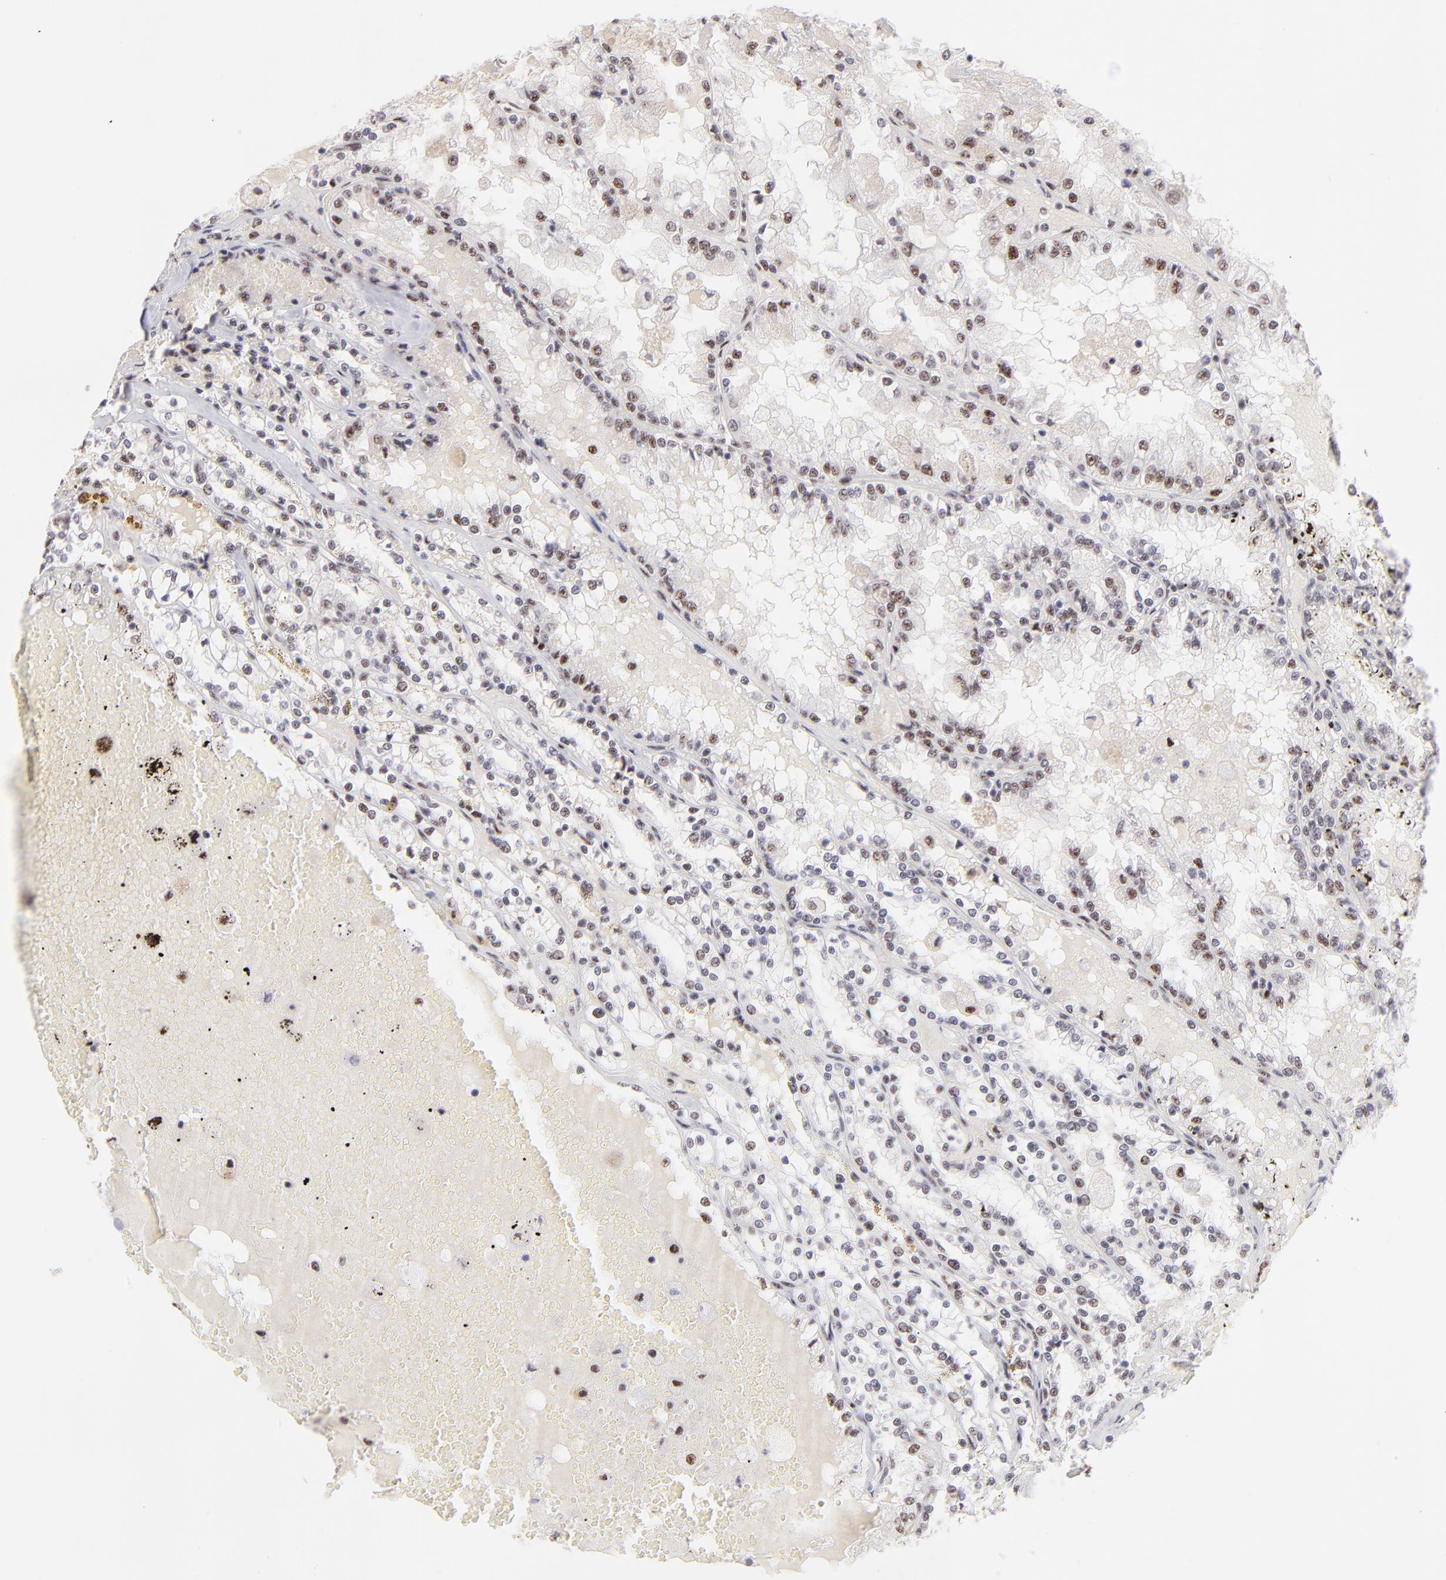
{"staining": {"intensity": "moderate", "quantity": "25%-75%", "location": "nuclear"}, "tissue": "renal cancer", "cell_type": "Tumor cells", "image_type": "cancer", "snomed": [{"axis": "morphology", "description": "Adenocarcinoma, NOS"}, {"axis": "topography", "description": "Kidney"}], "caption": "This is an image of immunohistochemistry staining of adenocarcinoma (renal), which shows moderate staining in the nuclear of tumor cells.", "gene": "CDC25C", "patient": {"sex": "female", "age": 56}}